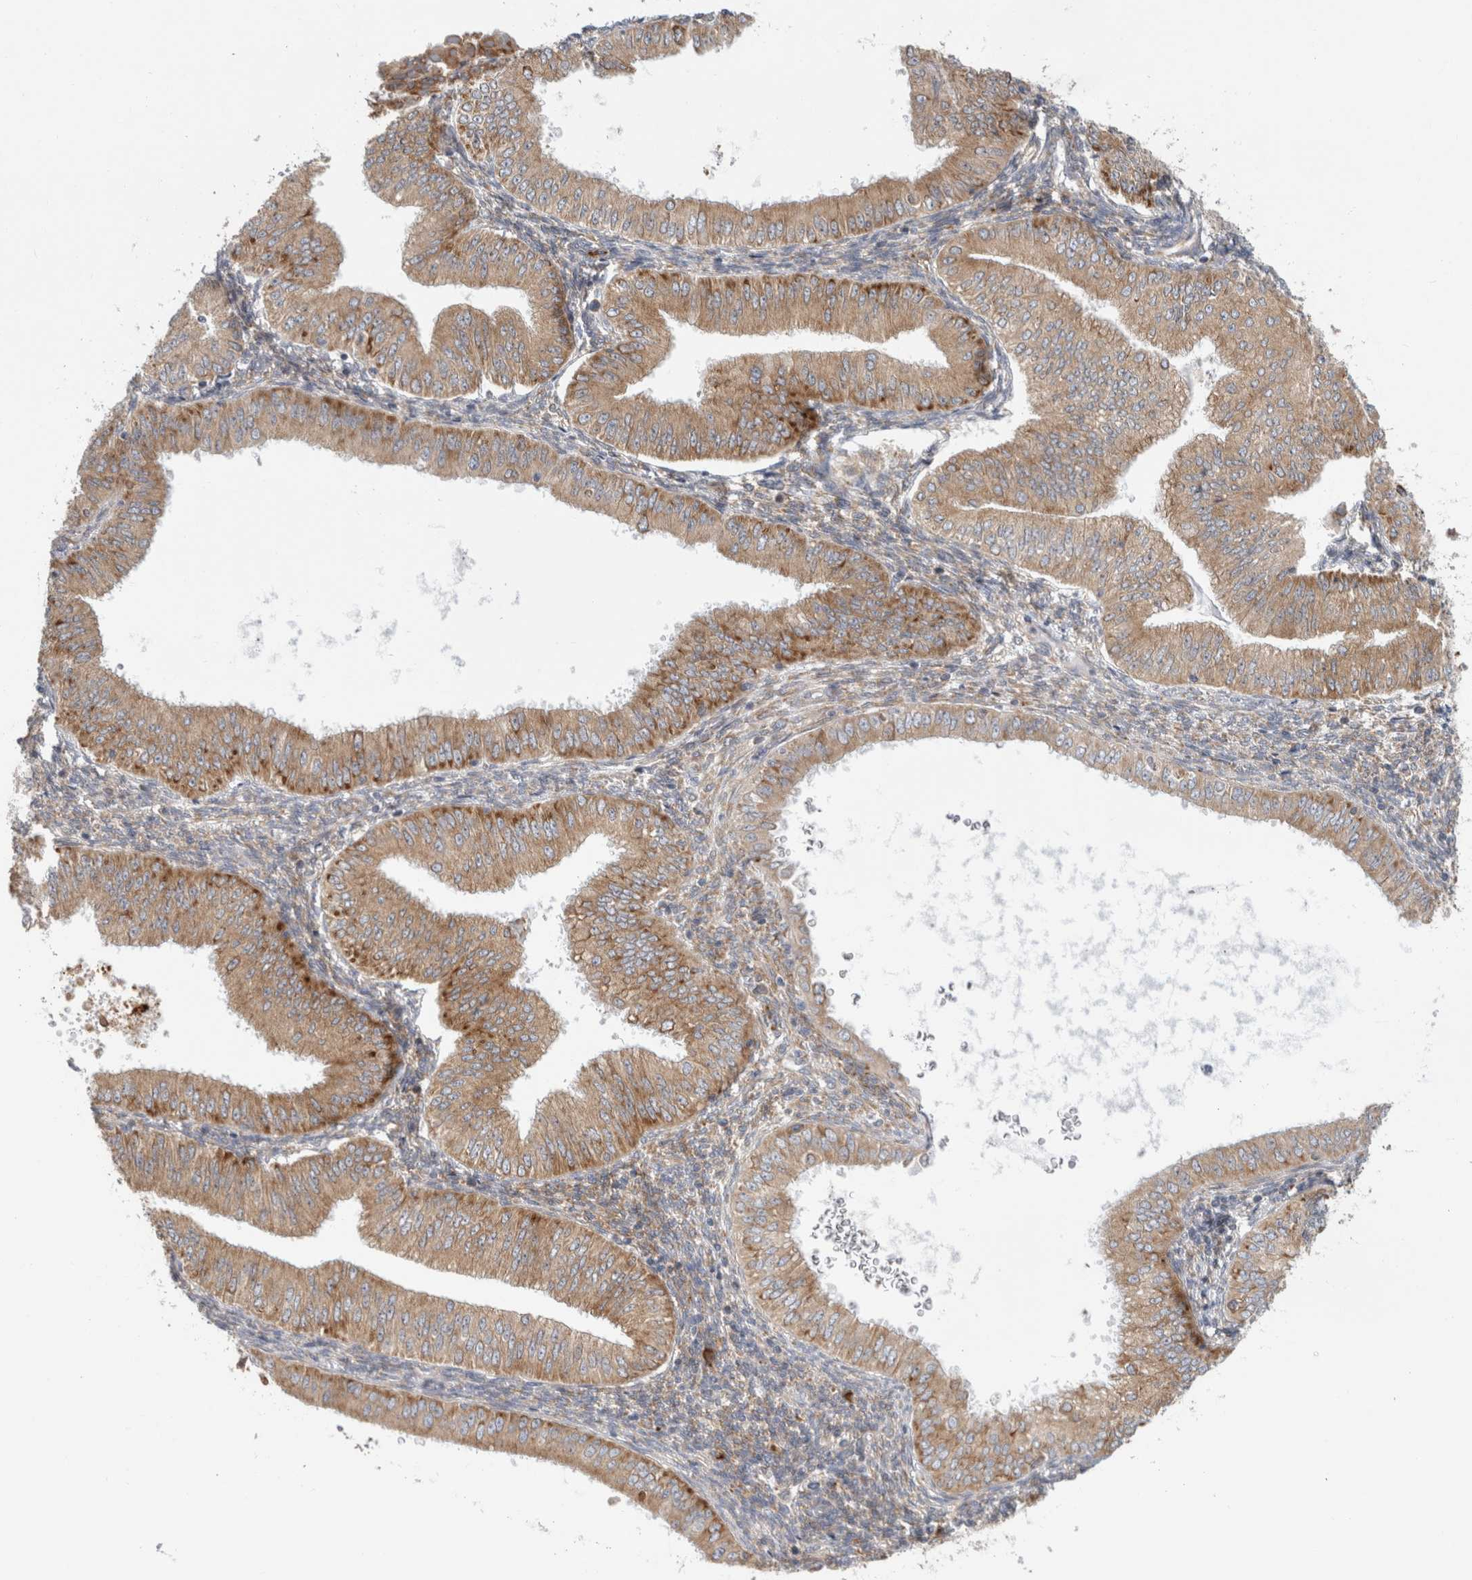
{"staining": {"intensity": "moderate", "quantity": ">75%", "location": "cytoplasmic/membranous"}, "tissue": "endometrial cancer", "cell_type": "Tumor cells", "image_type": "cancer", "snomed": [{"axis": "morphology", "description": "Normal tissue, NOS"}, {"axis": "morphology", "description": "Adenocarcinoma, NOS"}, {"axis": "topography", "description": "Endometrium"}], "caption": "Human adenocarcinoma (endometrial) stained with a brown dye shows moderate cytoplasmic/membranous positive staining in approximately >75% of tumor cells.", "gene": "RPN2", "patient": {"sex": "female", "age": 53}}